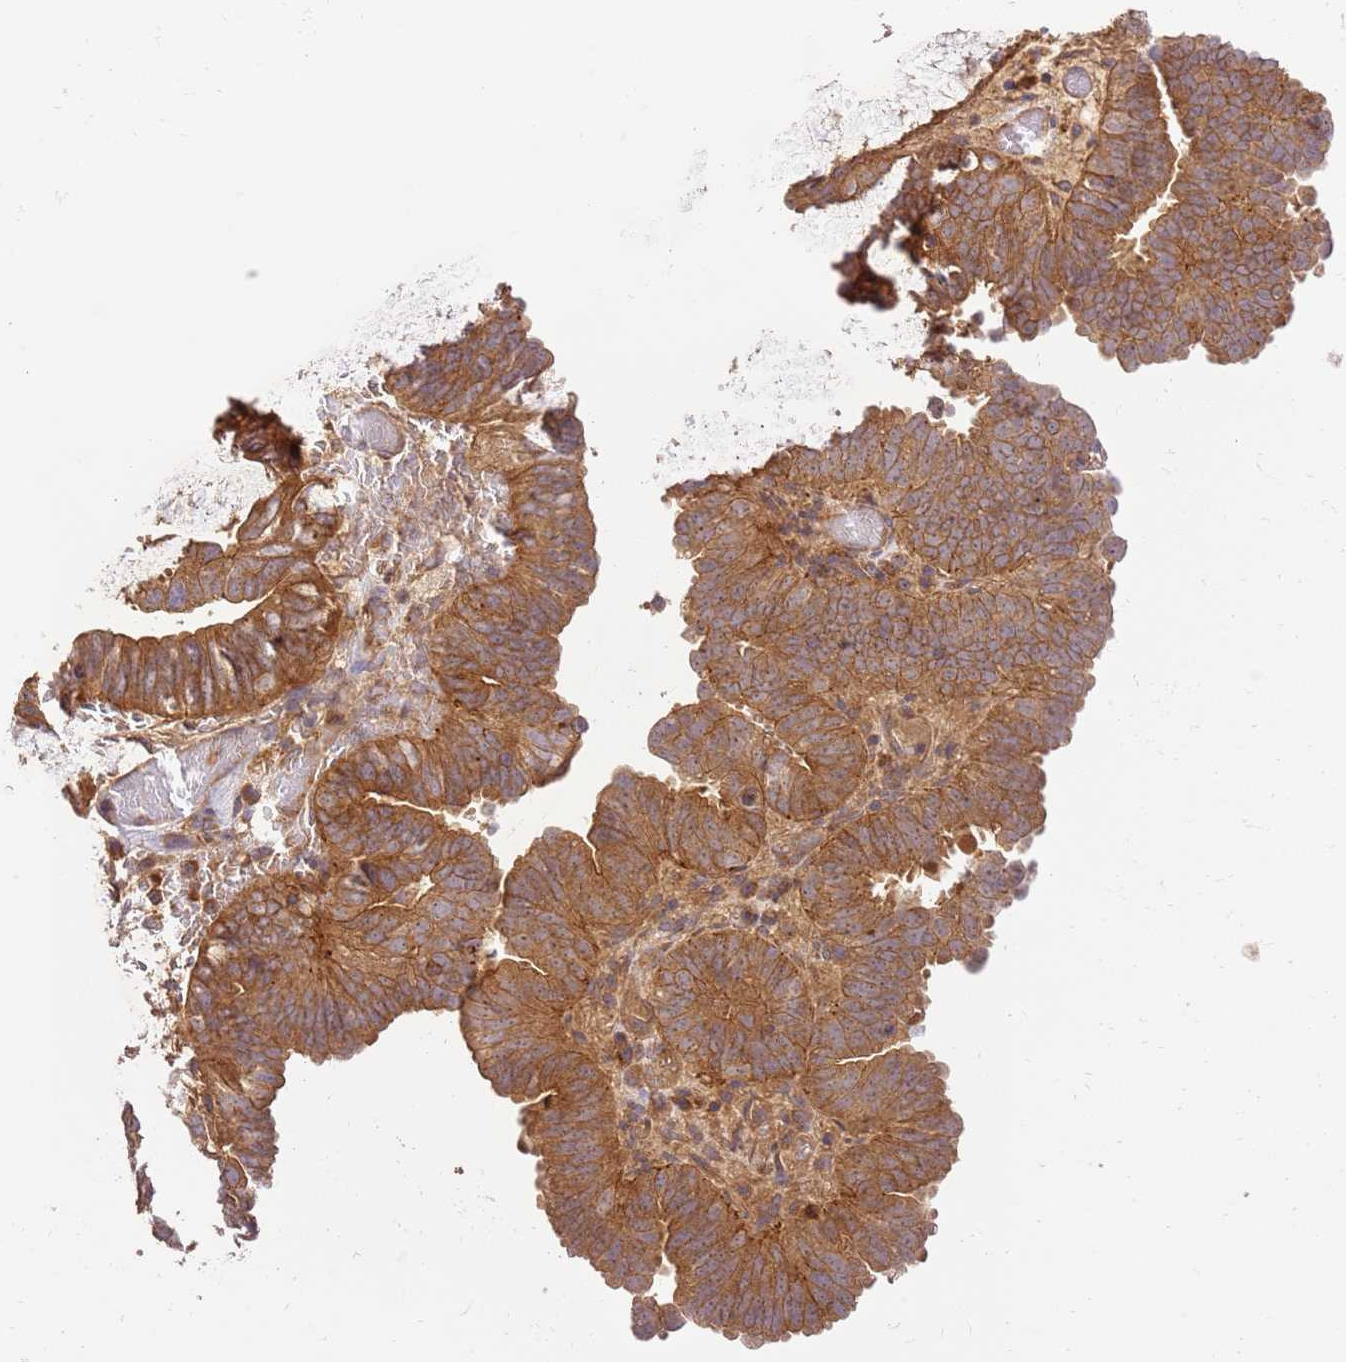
{"staining": {"intensity": "moderate", "quantity": ">75%", "location": "cytoplasmic/membranous"}, "tissue": "endometrial cancer", "cell_type": "Tumor cells", "image_type": "cancer", "snomed": [{"axis": "morphology", "description": "Adenocarcinoma, NOS"}, {"axis": "topography", "description": "Uterus"}], "caption": "Adenocarcinoma (endometrial) was stained to show a protein in brown. There is medium levels of moderate cytoplasmic/membranous expression in approximately >75% of tumor cells. Nuclei are stained in blue.", "gene": "GAREM1", "patient": {"sex": "female", "age": 77}}